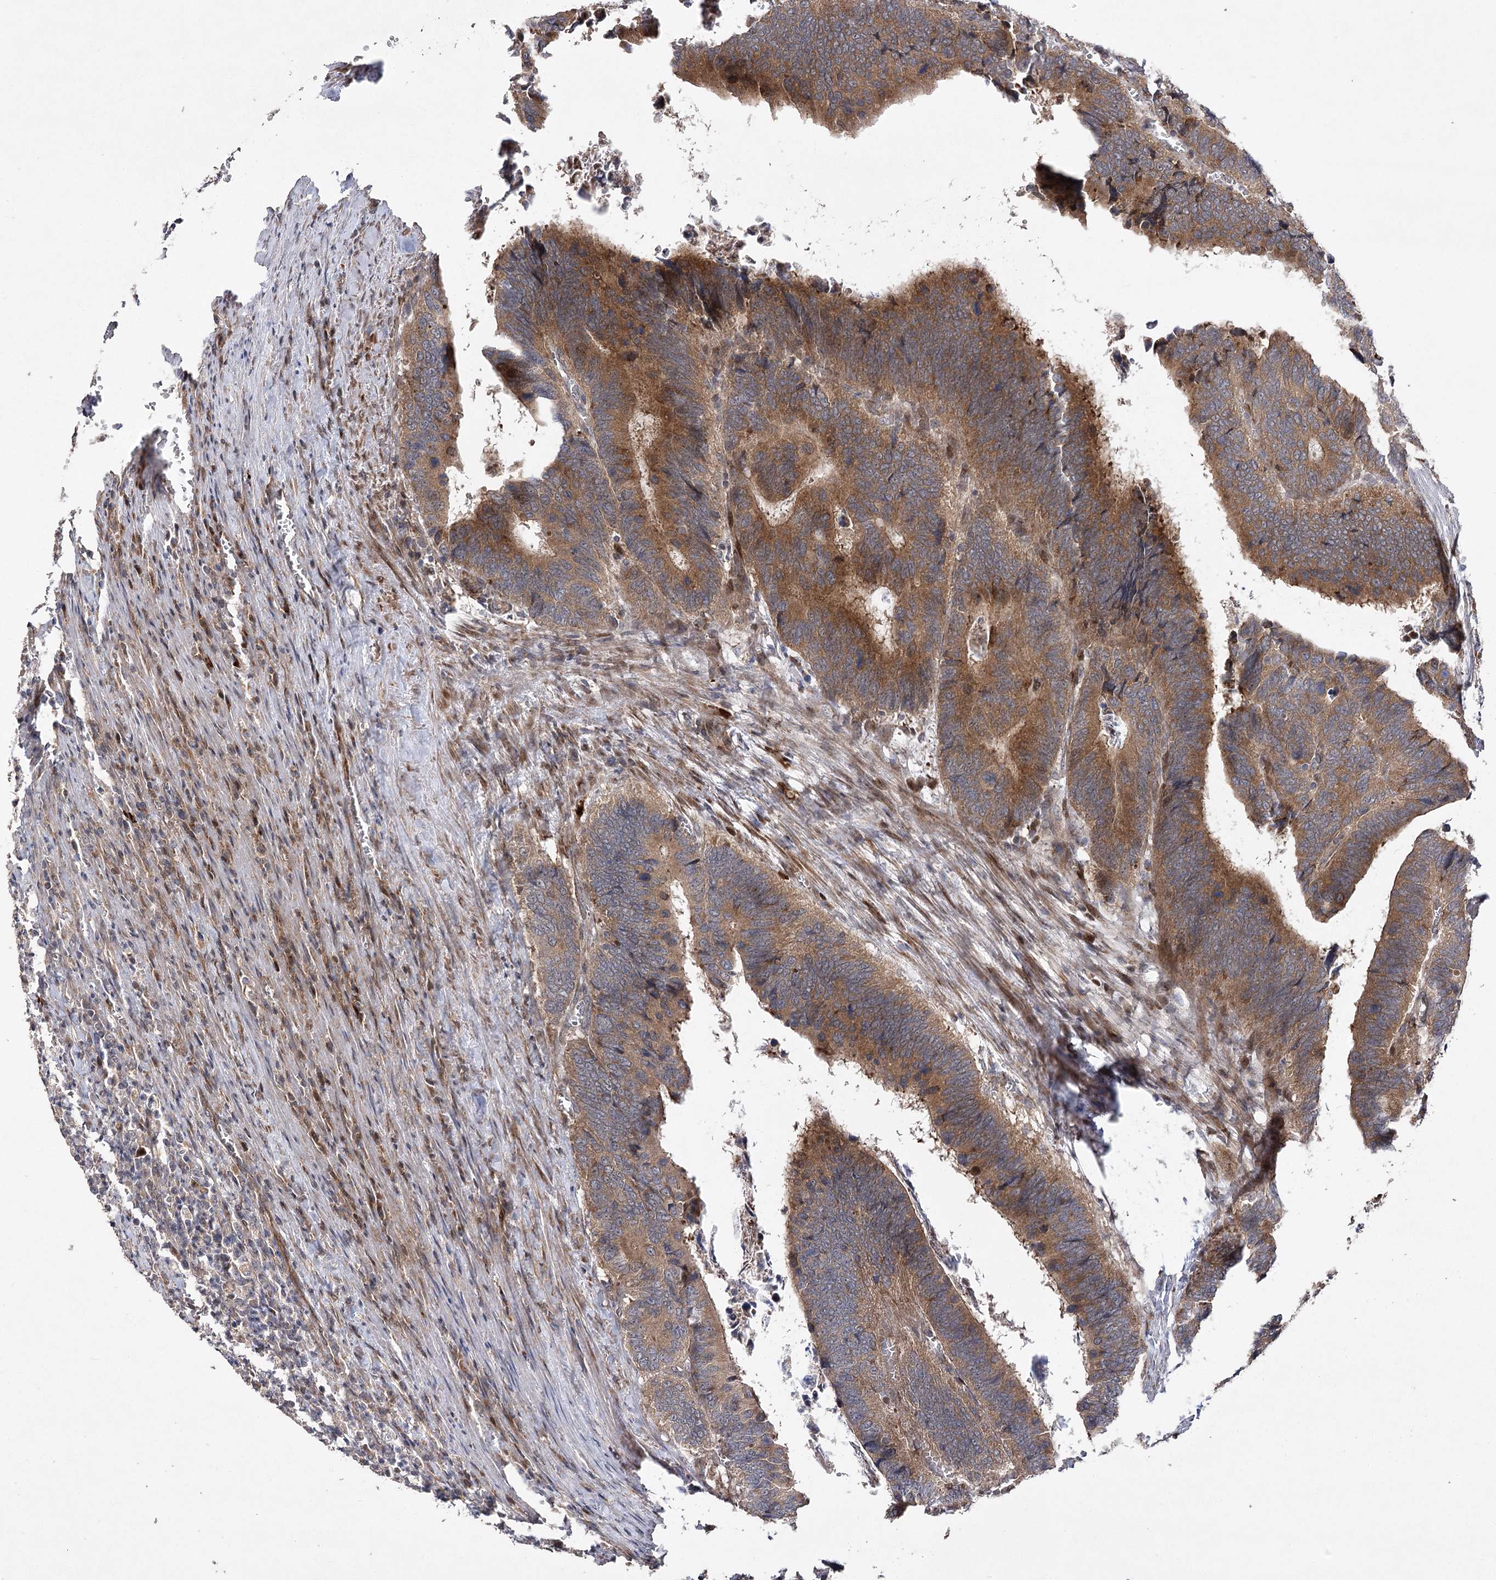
{"staining": {"intensity": "moderate", "quantity": ">75%", "location": "cytoplasmic/membranous"}, "tissue": "colorectal cancer", "cell_type": "Tumor cells", "image_type": "cancer", "snomed": [{"axis": "morphology", "description": "Adenocarcinoma, NOS"}, {"axis": "topography", "description": "Colon"}], "caption": "DAB immunohistochemical staining of colorectal cancer reveals moderate cytoplasmic/membranous protein expression in approximately >75% of tumor cells.", "gene": "OBSL1", "patient": {"sex": "male", "age": 72}}